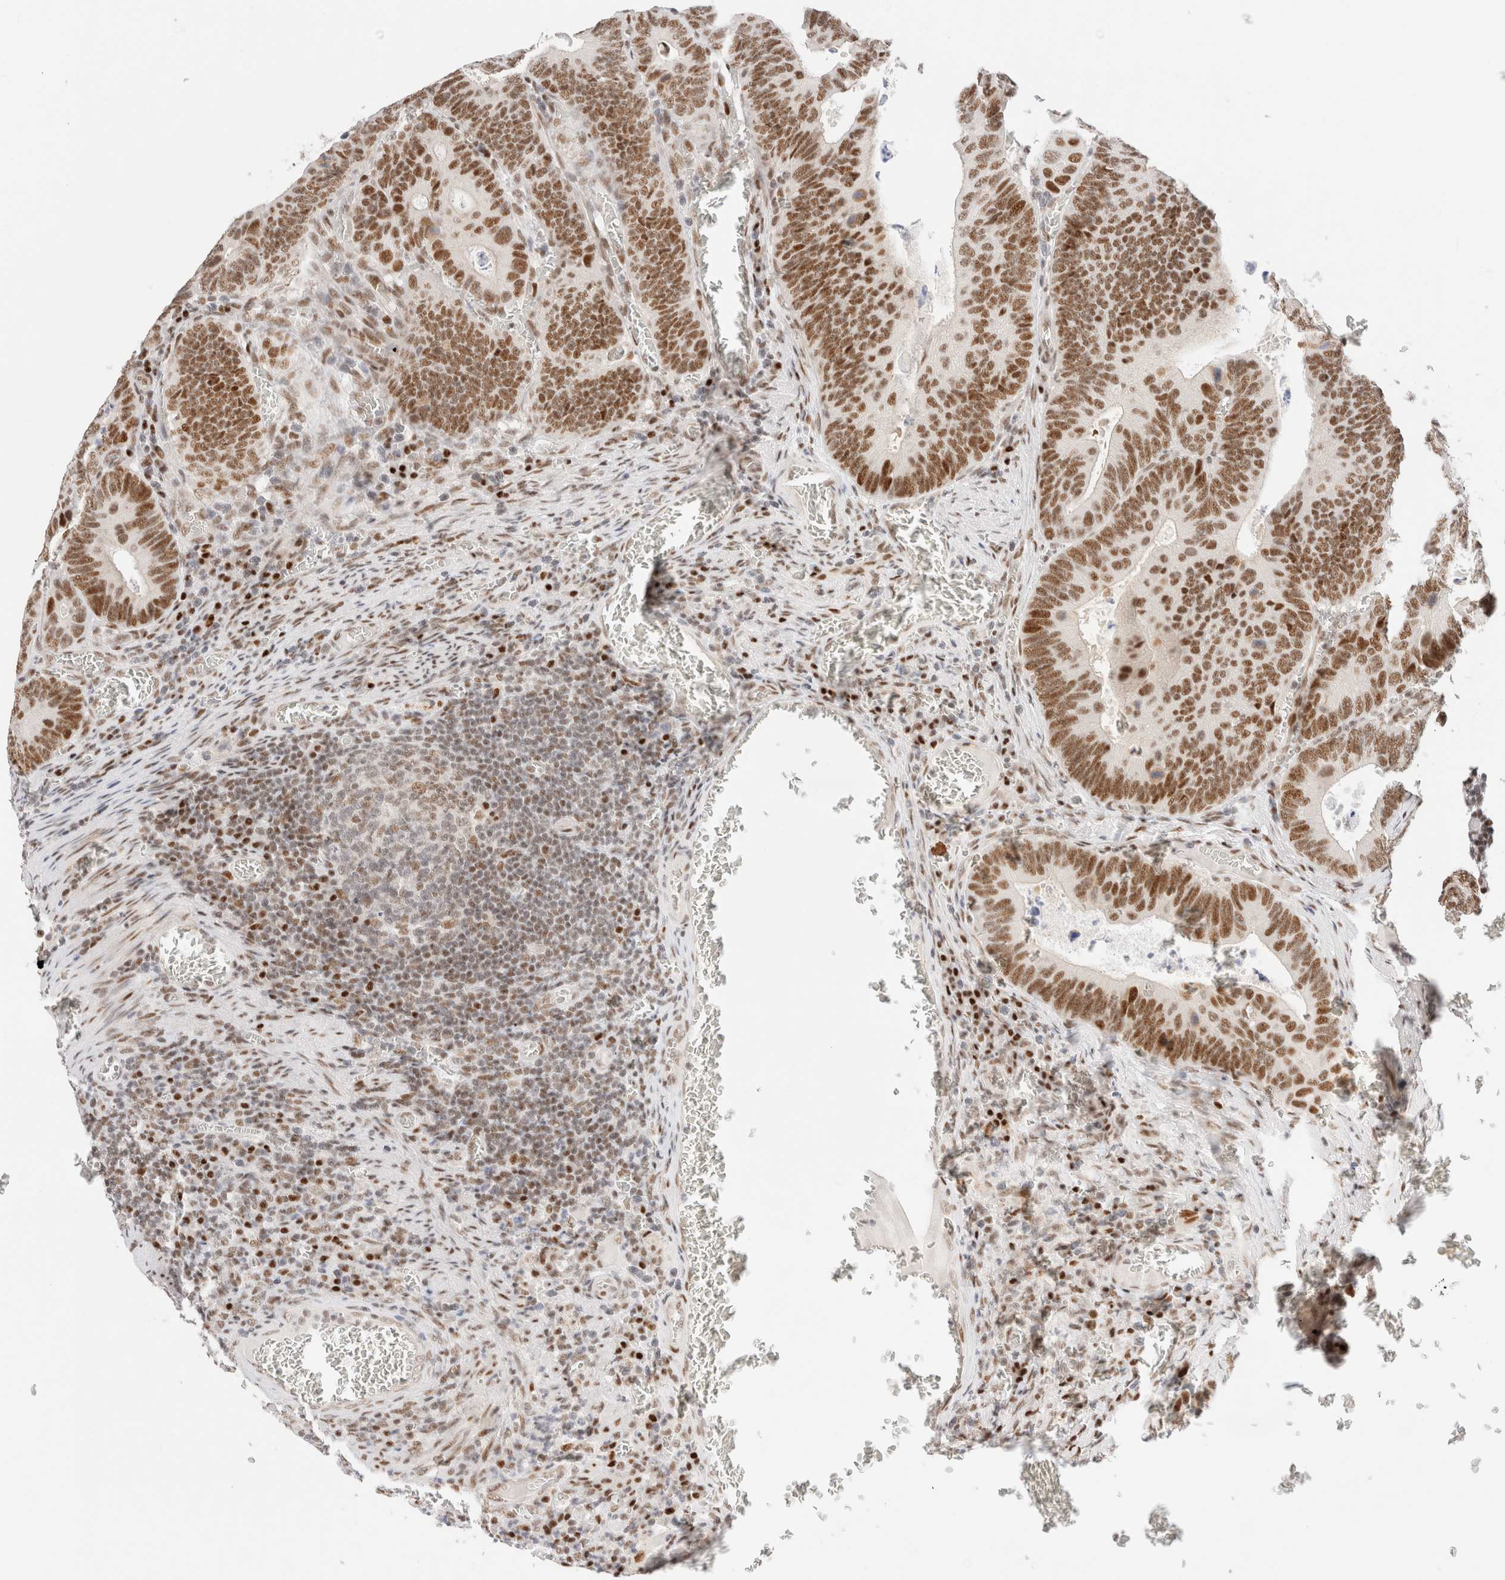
{"staining": {"intensity": "moderate", "quantity": ">75%", "location": "nuclear"}, "tissue": "colorectal cancer", "cell_type": "Tumor cells", "image_type": "cancer", "snomed": [{"axis": "morphology", "description": "Inflammation, NOS"}, {"axis": "morphology", "description": "Adenocarcinoma, NOS"}, {"axis": "topography", "description": "Colon"}], "caption": "There is medium levels of moderate nuclear expression in tumor cells of colorectal adenocarcinoma, as demonstrated by immunohistochemical staining (brown color).", "gene": "ZNF282", "patient": {"sex": "male", "age": 72}}